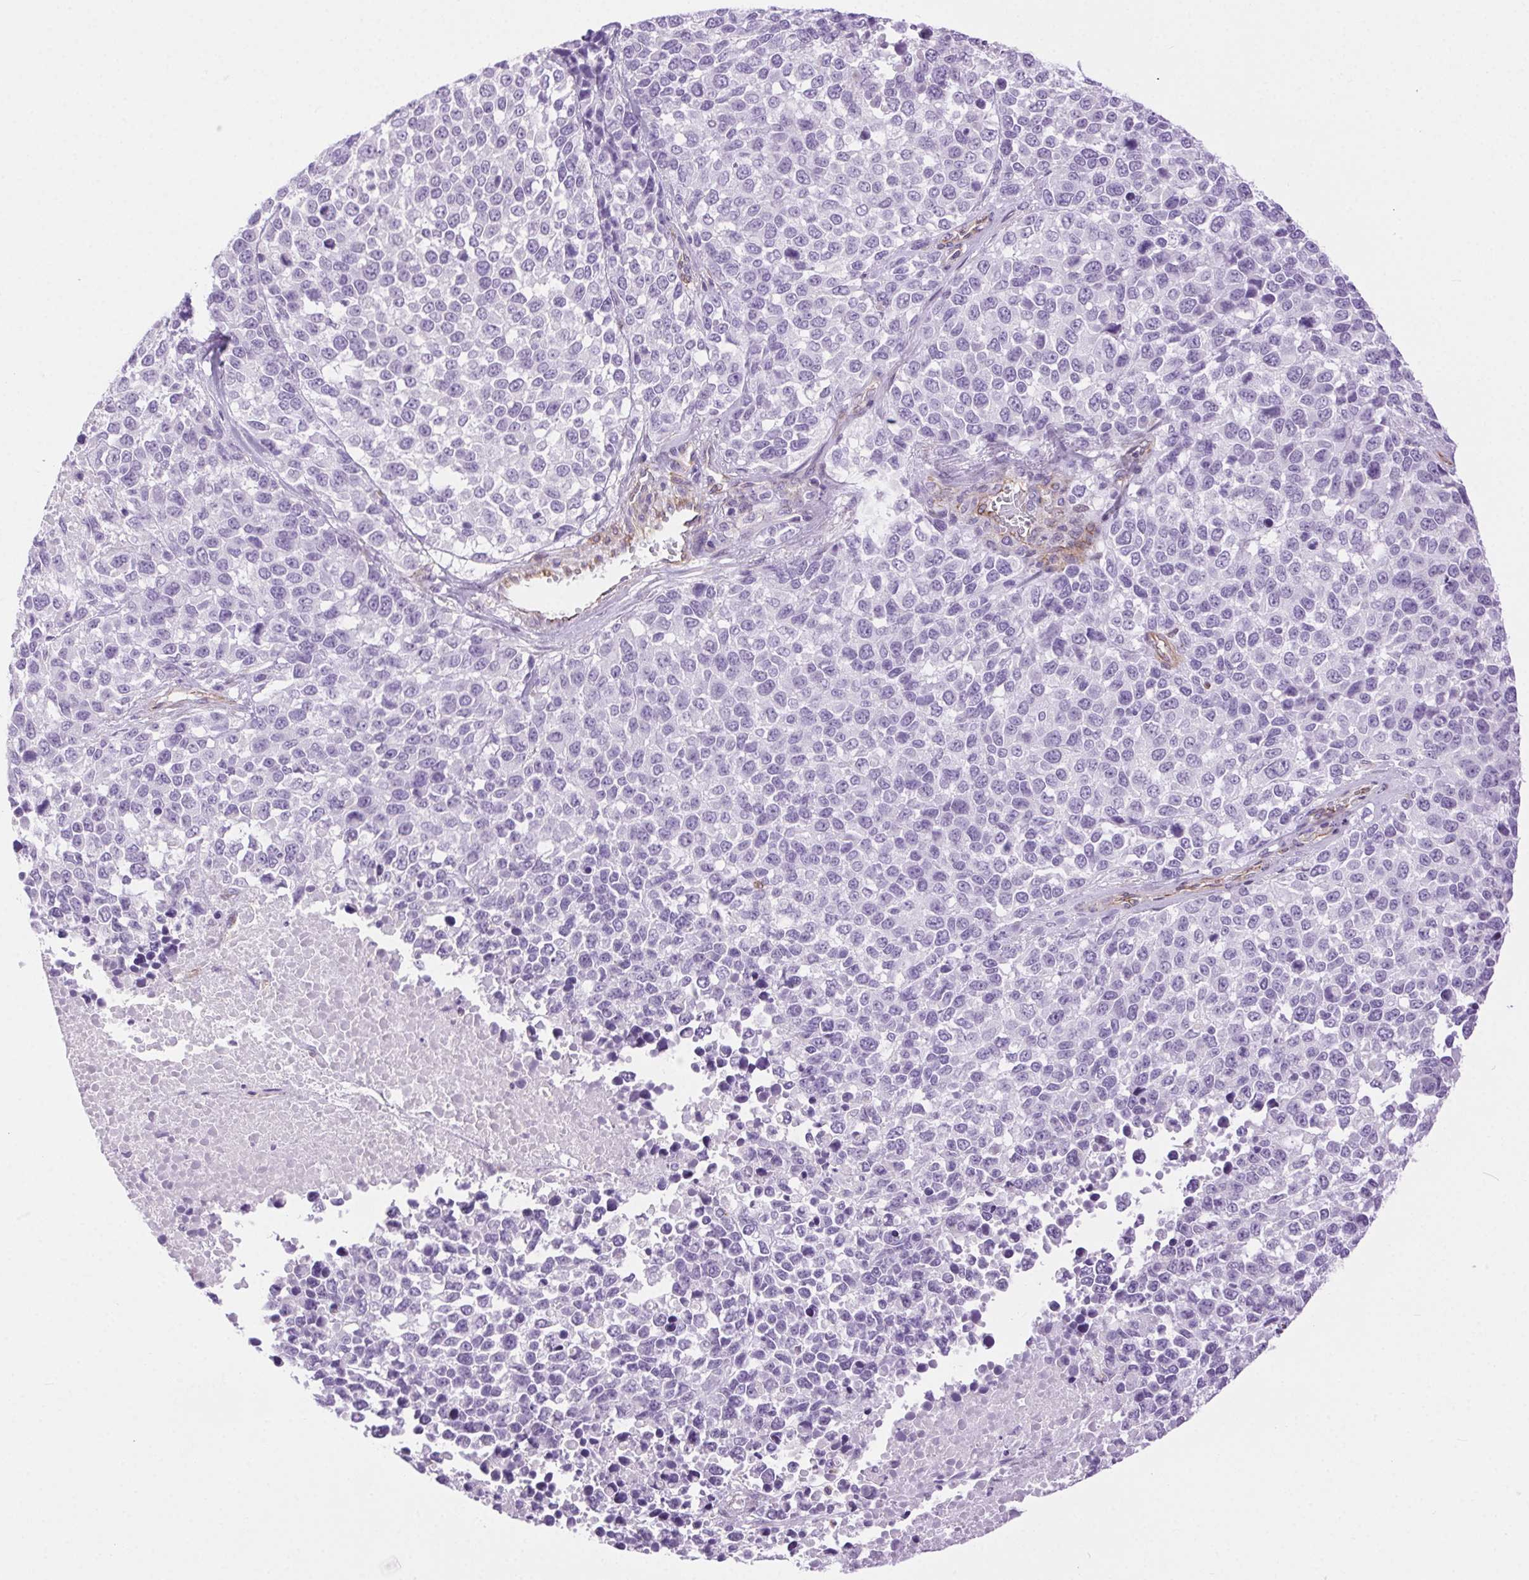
{"staining": {"intensity": "negative", "quantity": "none", "location": "none"}, "tissue": "melanoma", "cell_type": "Tumor cells", "image_type": "cancer", "snomed": [{"axis": "morphology", "description": "Malignant melanoma, Metastatic site"}, {"axis": "topography", "description": "Skin"}], "caption": "This is an IHC image of malignant melanoma (metastatic site). There is no staining in tumor cells.", "gene": "SHCBP1L", "patient": {"sex": "male", "age": 84}}